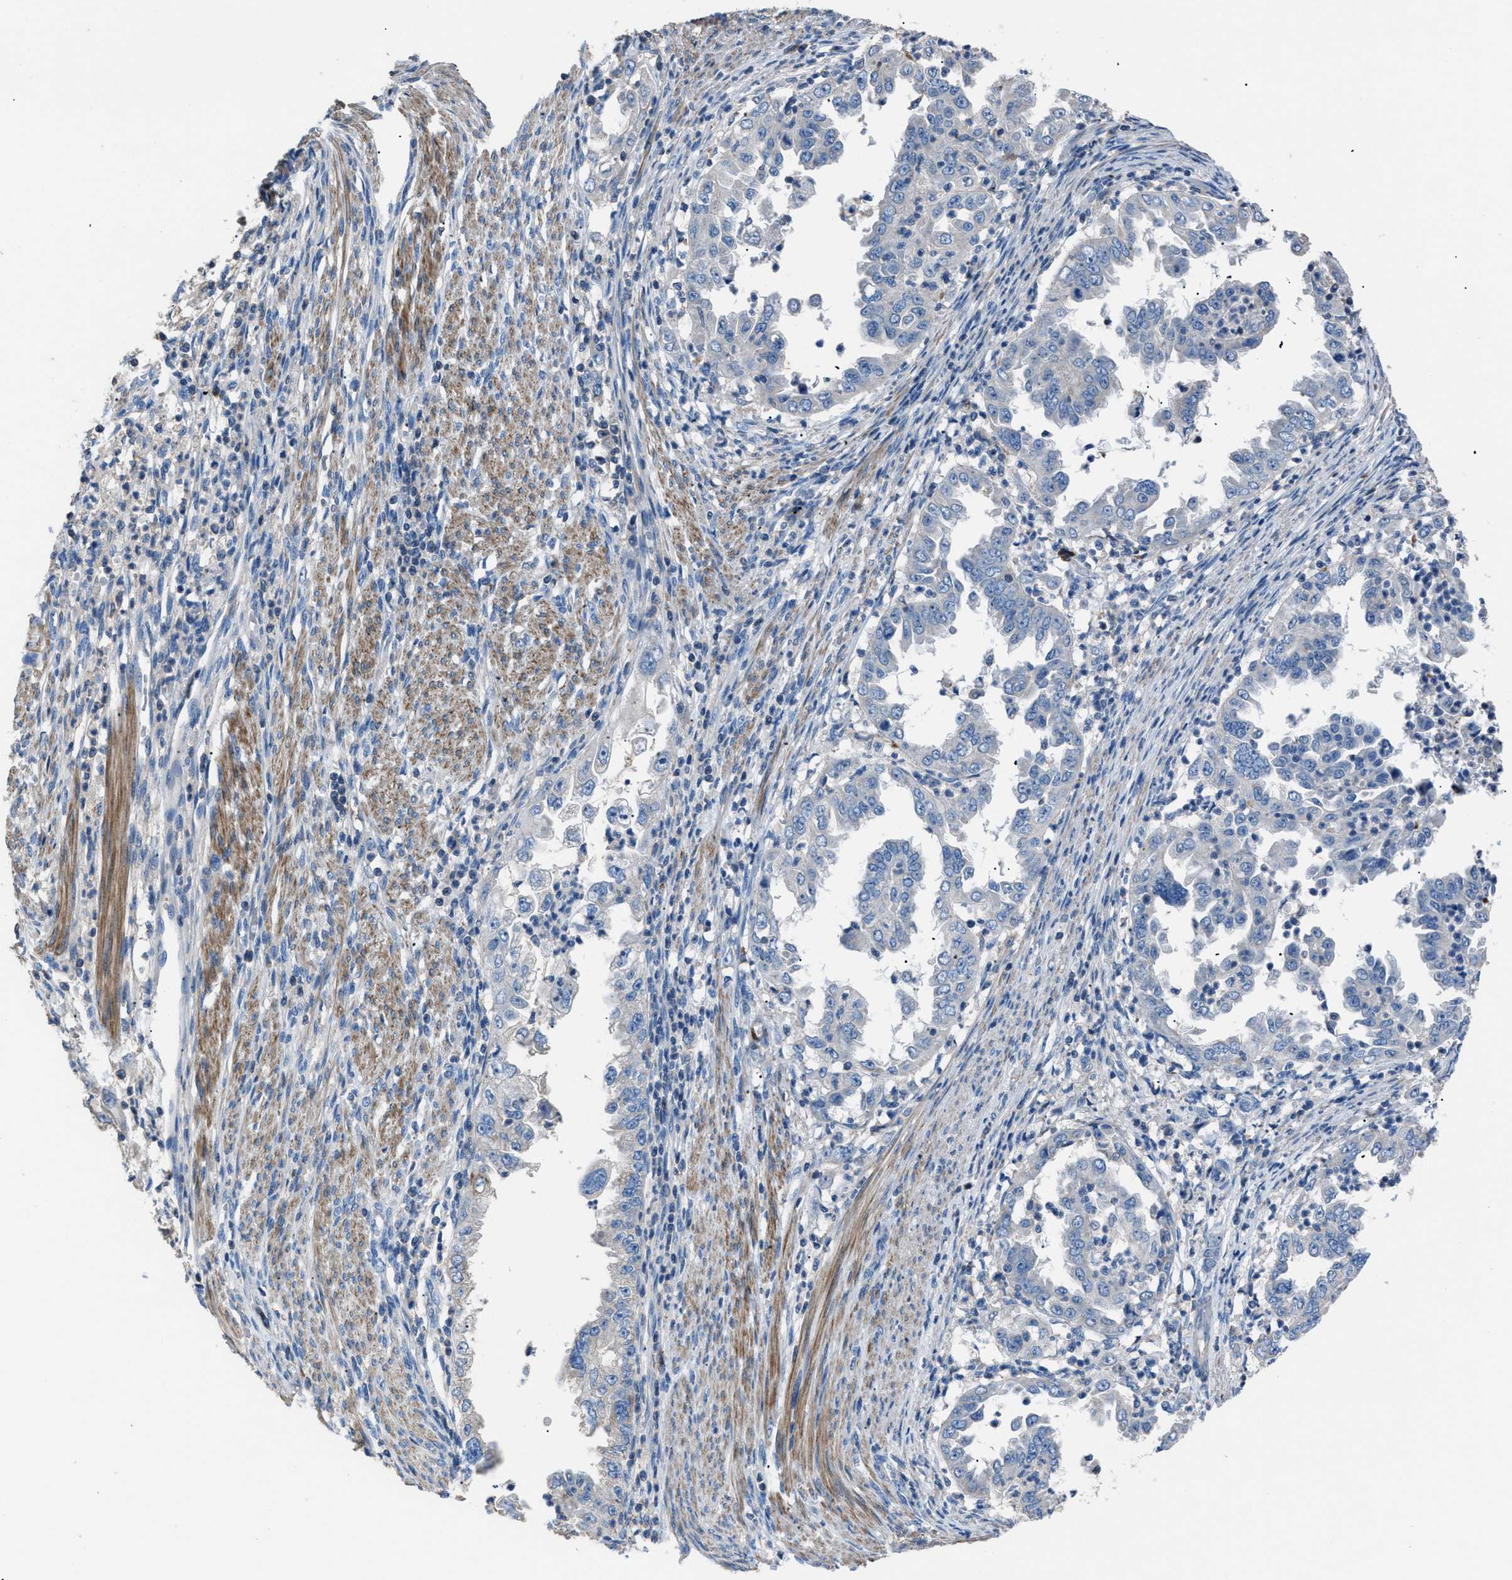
{"staining": {"intensity": "negative", "quantity": "none", "location": "none"}, "tissue": "endometrial cancer", "cell_type": "Tumor cells", "image_type": "cancer", "snomed": [{"axis": "morphology", "description": "Adenocarcinoma, NOS"}, {"axis": "topography", "description": "Endometrium"}], "caption": "IHC of human adenocarcinoma (endometrial) demonstrates no staining in tumor cells. (DAB (3,3'-diaminobenzidine) immunohistochemistry (IHC), high magnification).", "gene": "SGCZ", "patient": {"sex": "female", "age": 85}}